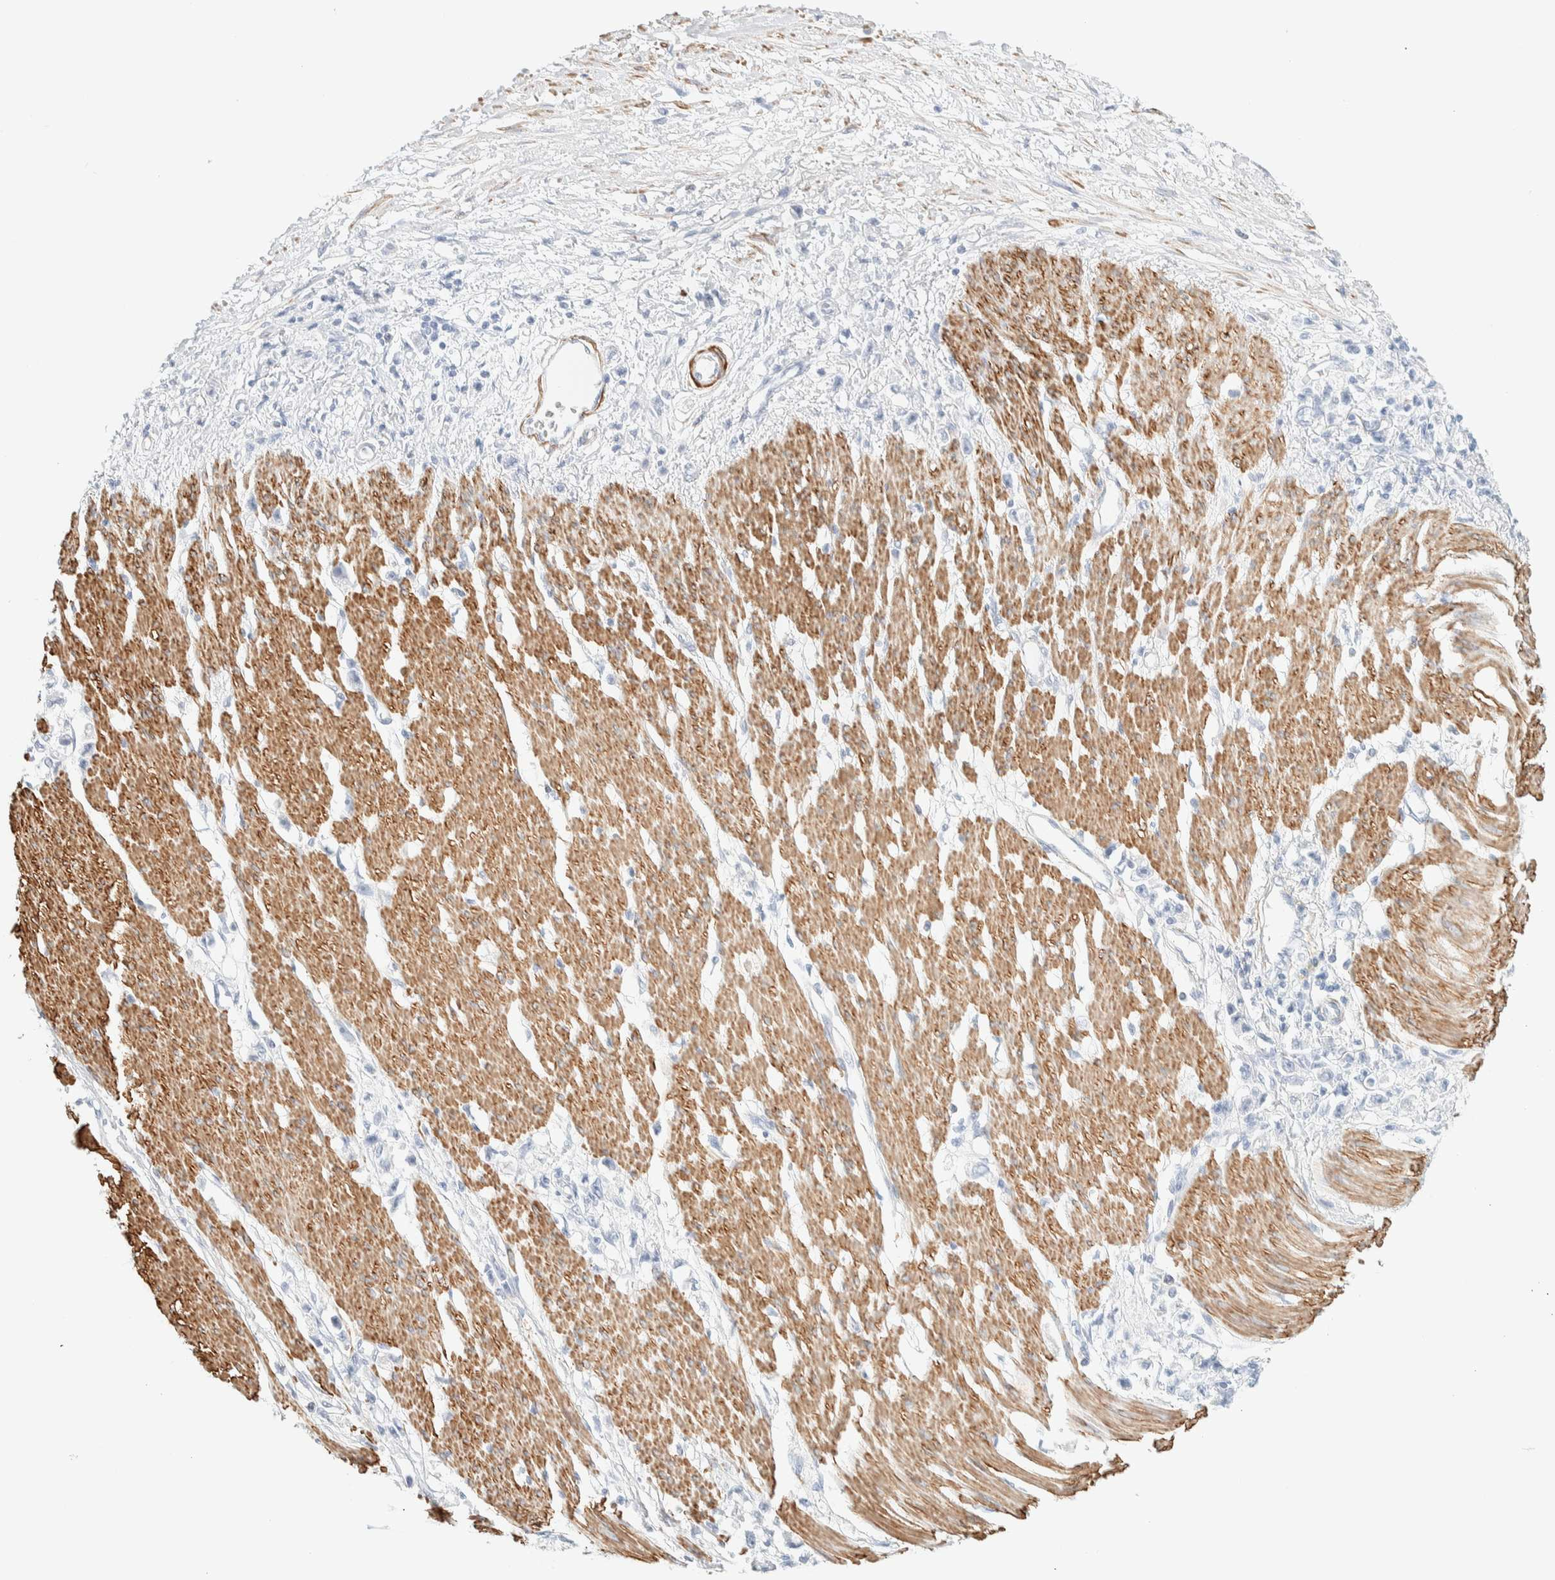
{"staining": {"intensity": "negative", "quantity": "none", "location": "none"}, "tissue": "stomach cancer", "cell_type": "Tumor cells", "image_type": "cancer", "snomed": [{"axis": "morphology", "description": "Adenocarcinoma, NOS"}, {"axis": "topography", "description": "Stomach"}], "caption": "Stomach adenocarcinoma was stained to show a protein in brown. There is no significant staining in tumor cells.", "gene": "AFMID", "patient": {"sex": "female", "age": 59}}